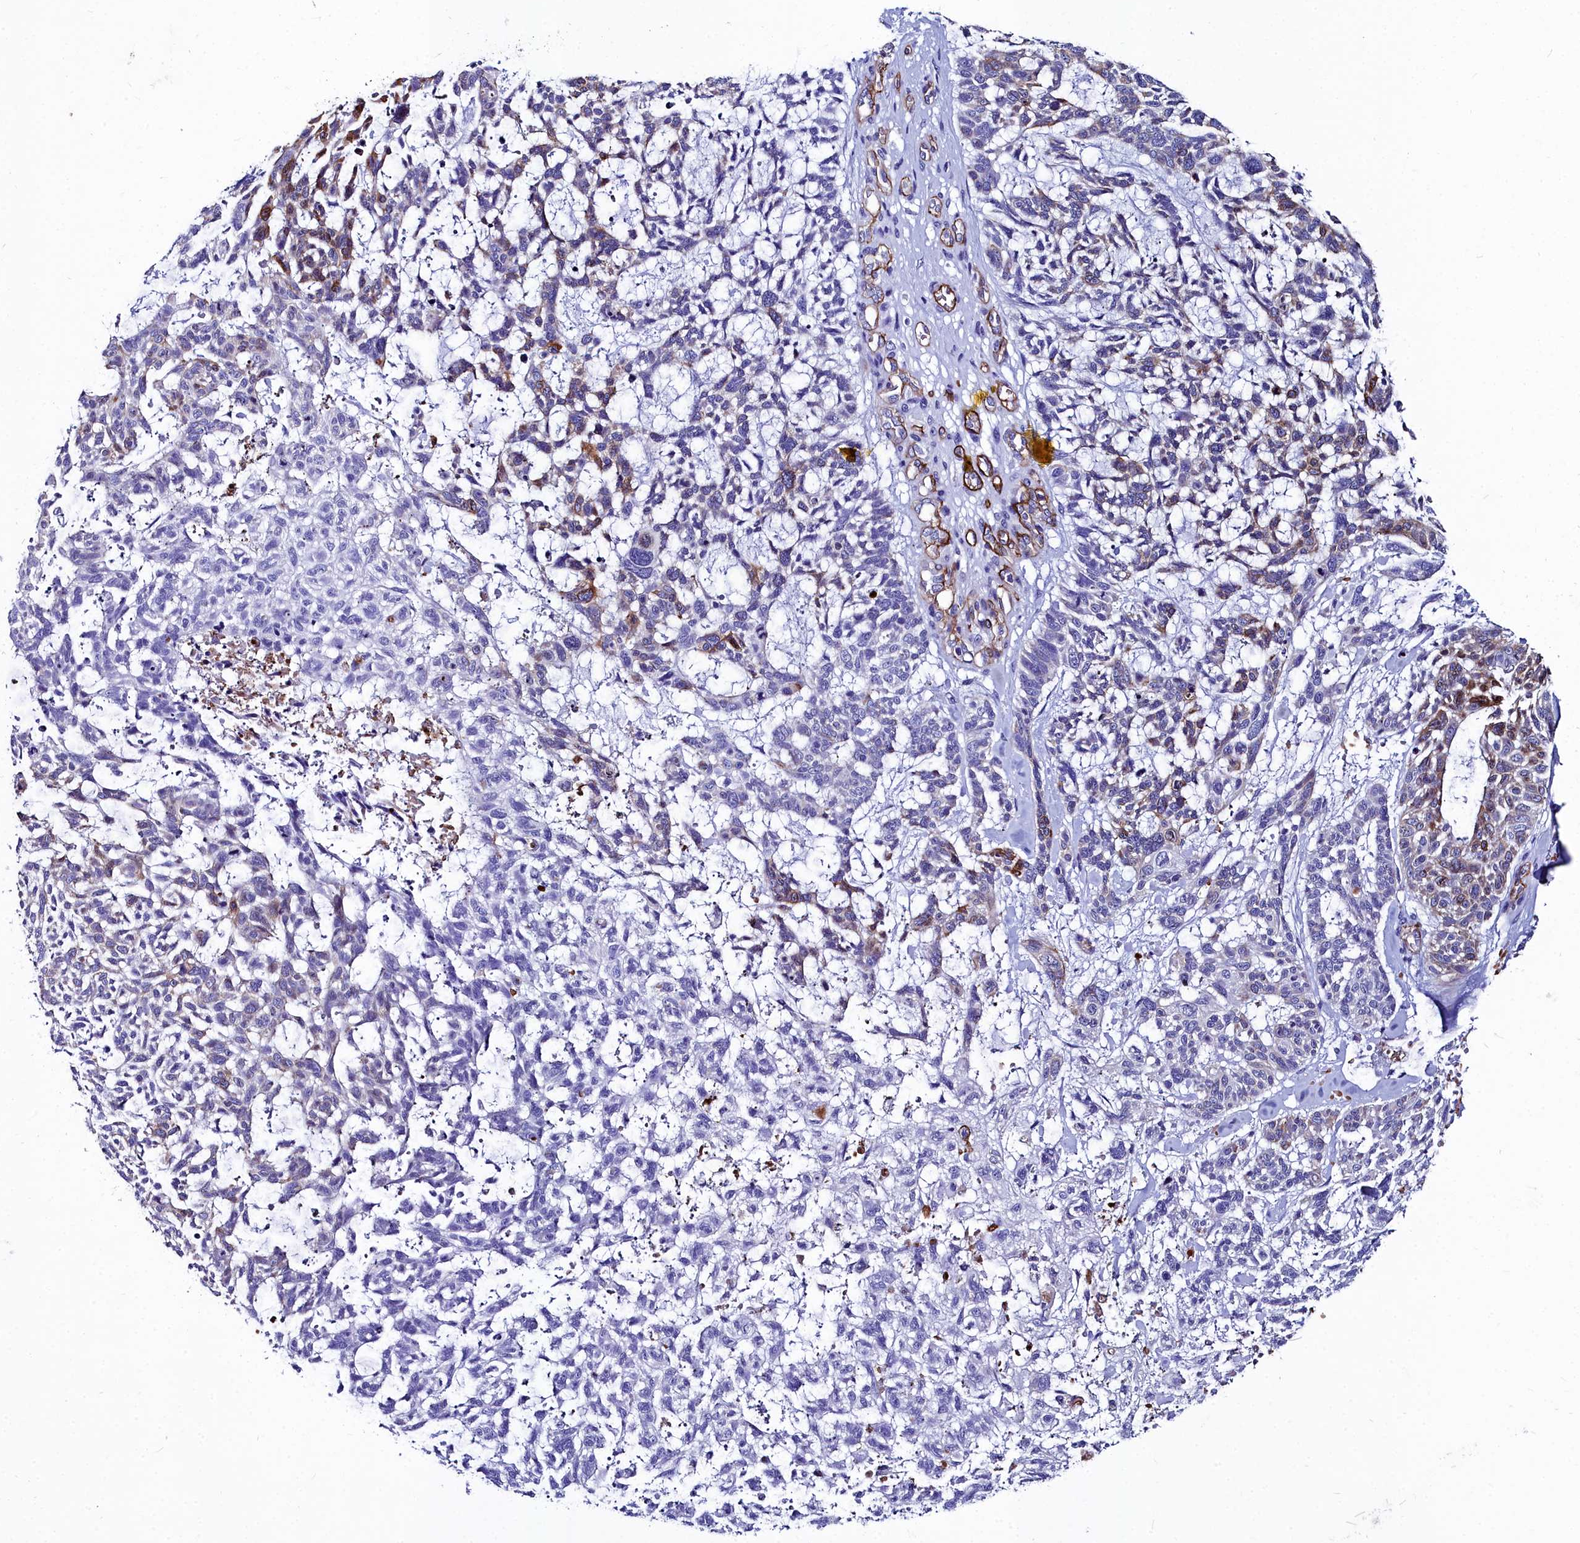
{"staining": {"intensity": "moderate", "quantity": "25%-75%", "location": "cytoplasmic/membranous"}, "tissue": "skin cancer", "cell_type": "Tumor cells", "image_type": "cancer", "snomed": [{"axis": "morphology", "description": "Basal cell carcinoma"}, {"axis": "topography", "description": "Skin"}], "caption": "Protein expression analysis of human basal cell carcinoma (skin) reveals moderate cytoplasmic/membranous expression in approximately 25%-75% of tumor cells. The staining was performed using DAB, with brown indicating positive protein expression. Nuclei are stained blue with hematoxylin.", "gene": "CYP4F11", "patient": {"sex": "male", "age": 88}}